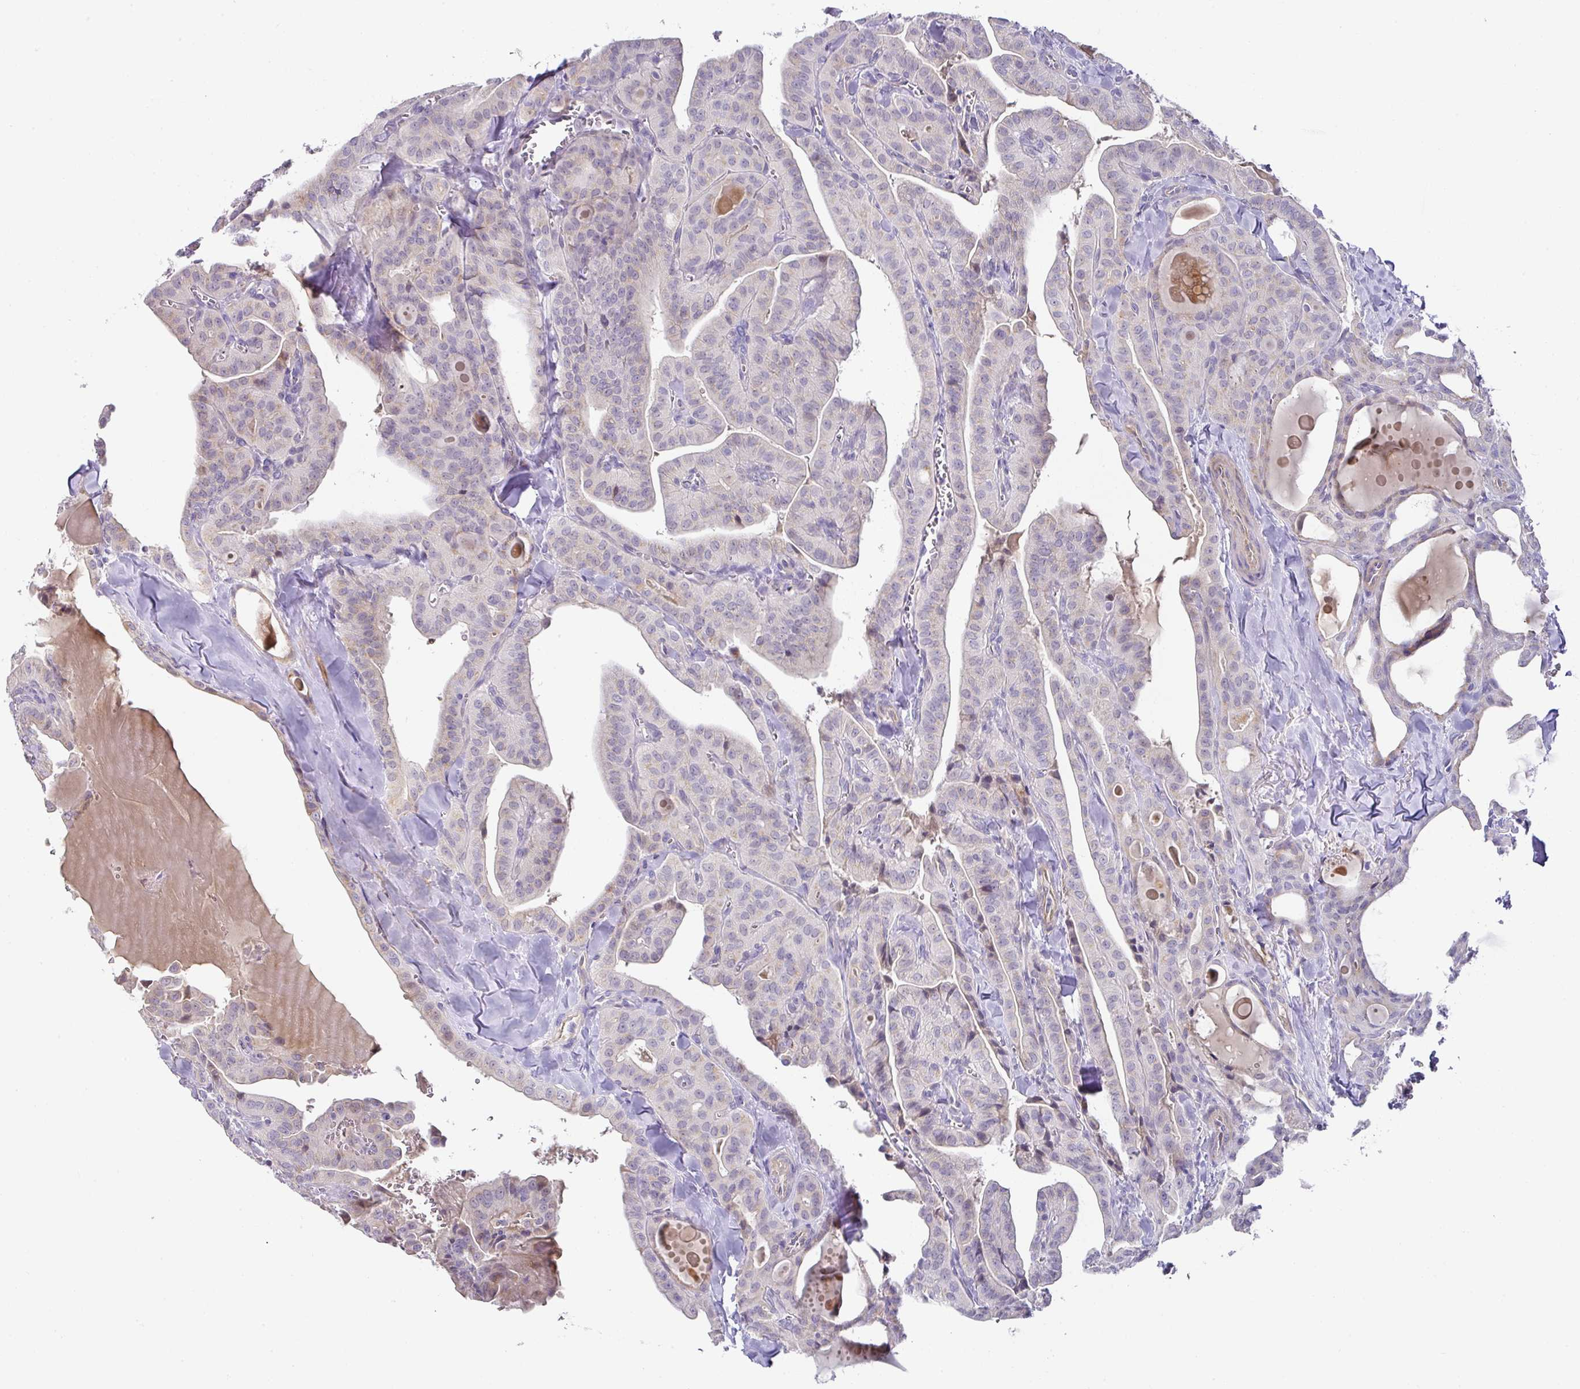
{"staining": {"intensity": "negative", "quantity": "none", "location": "none"}, "tissue": "thyroid cancer", "cell_type": "Tumor cells", "image_type": "cancer", "snomed": [{"axis": "morphology", "description": "Papillary adenocarcinoma, NOS"}, {"axis": "topography", "description": "Thyroid gland"}], "caption": "An image of human thyroid cancer (papillary adenocarcinoma) is negative for staining in tumor cells.", "gene": "TARM1", "patient": {"sex": "male", "age": 52}}